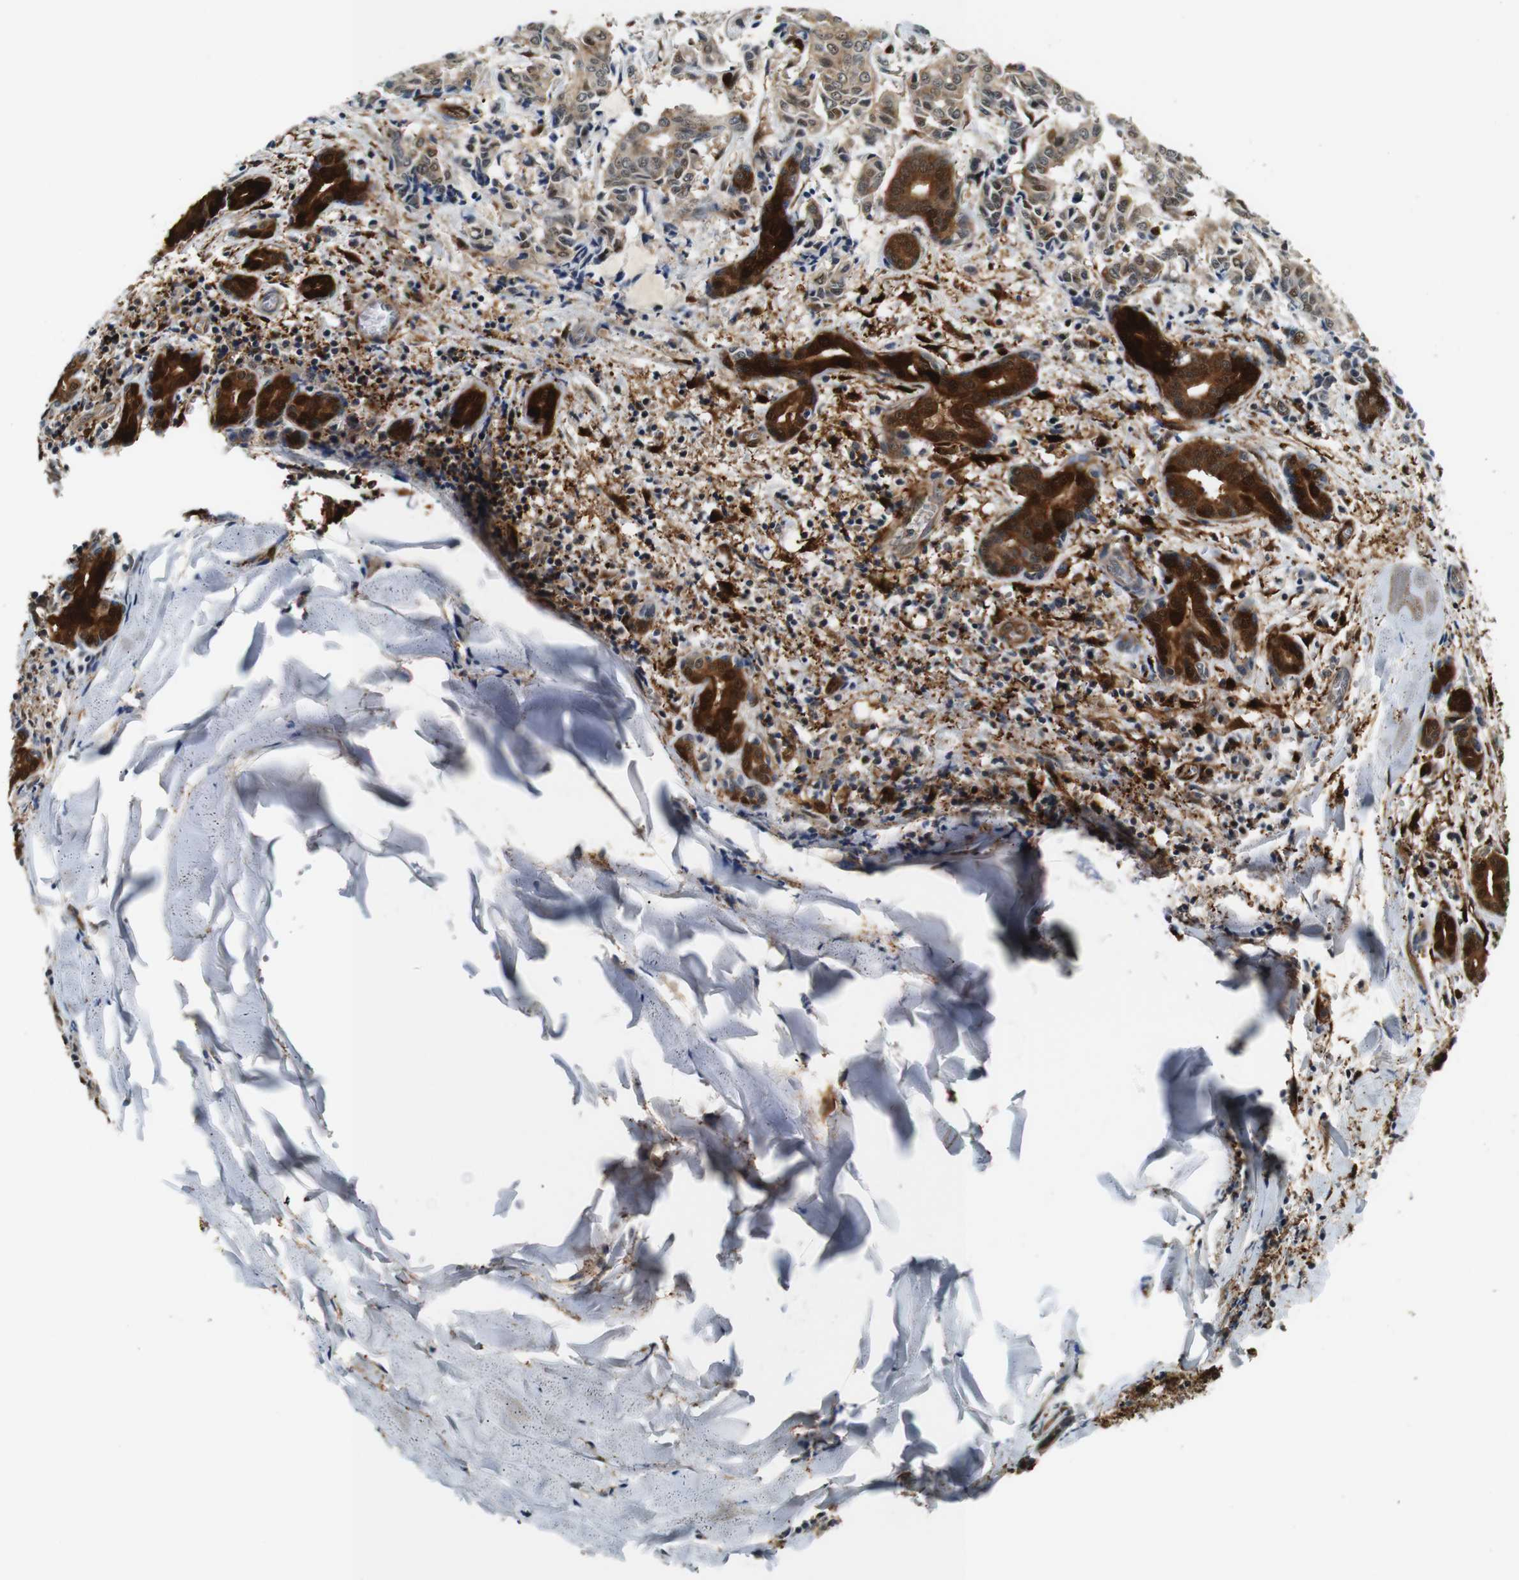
{"staining": {"intensity": "strong", "quantity": "<25%", "location": "cytoplasmic/membranous,nuclear"}, "tissue": "head and neck cancer", "cell_type": "Tumor cells", "image_type": "cancer", "snomed": [{"axis": "morphology", "description": "Adenocarcinoma, NOS"}, {"axis": "topography", "description": "Salivary gland"}, {"axis": "topography", "description": "Head-Neck"}], "caption": "Immunohistochemistry (IHC) image of neoplastic tissue: head and neck cancer stained using IHC displays medium levels of strong protein expression localized specifically in the cytoplasmic/membranous and nuclear of tumor cells, appearing as a cytoplasmic/membranous and nuclear brown color.", "gene": "LXN", "patient": {"sex": "female", "age": 59}}